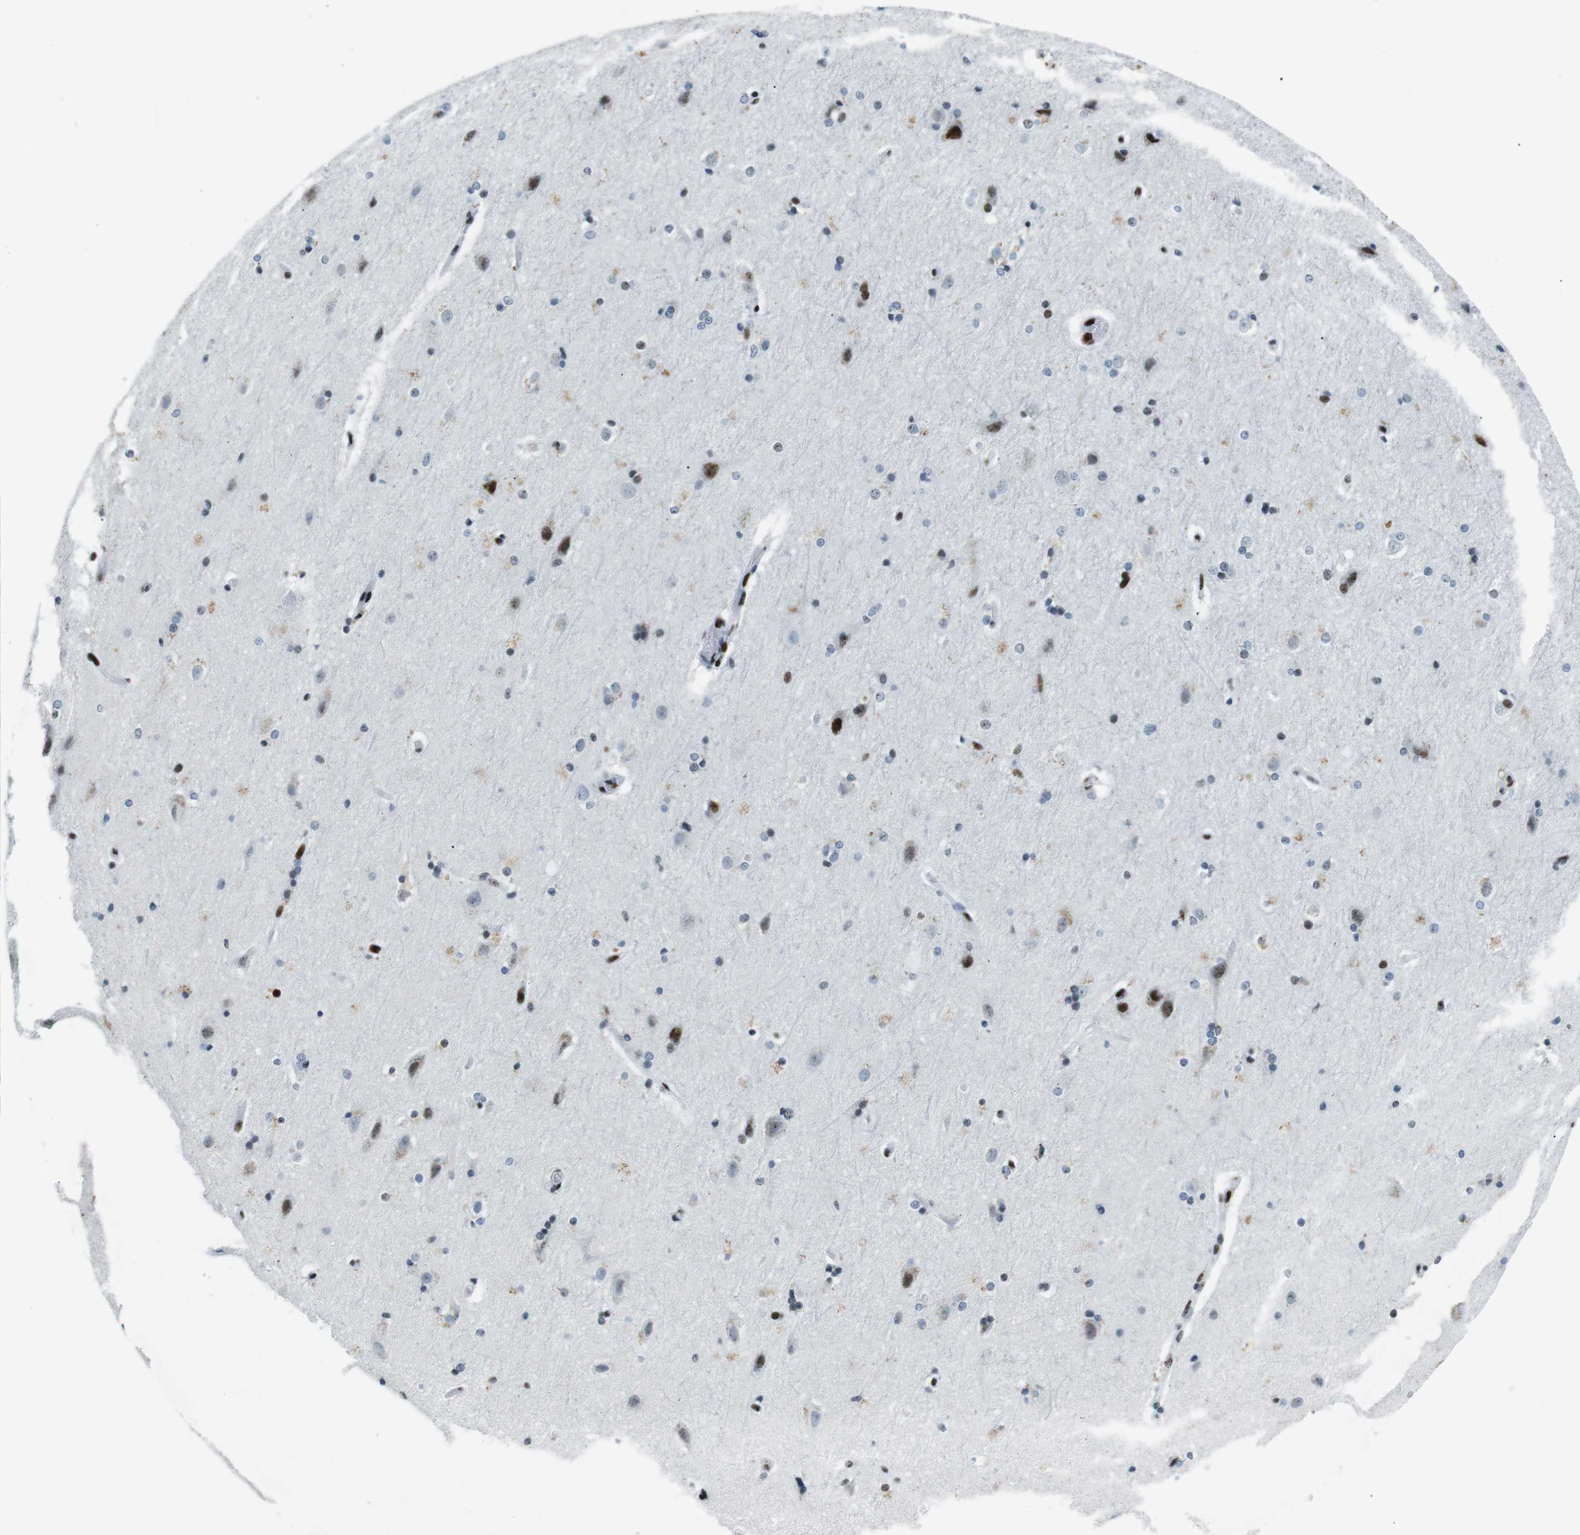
{"staining": {"intensity": "moderate", "quantity": "<25%", "location": "cytoplasmic/membranous,nuclear"}, "tissue": "hippocampus", "cell_type": "Glial cells", "image_type": "normal", "snomed": [{"axis": "morphology", "description": "Normal tissue, NOS"}, {"axis": "topography", "description": "Hippocampus"}], "caption": "A histopathology image of hippocampus stained for a protein displays moderate cytoplasmic/membranous,nuclear brown staining in glial cells.", "gene": "PML", "patient": {"sex": "female", "age": 19}}